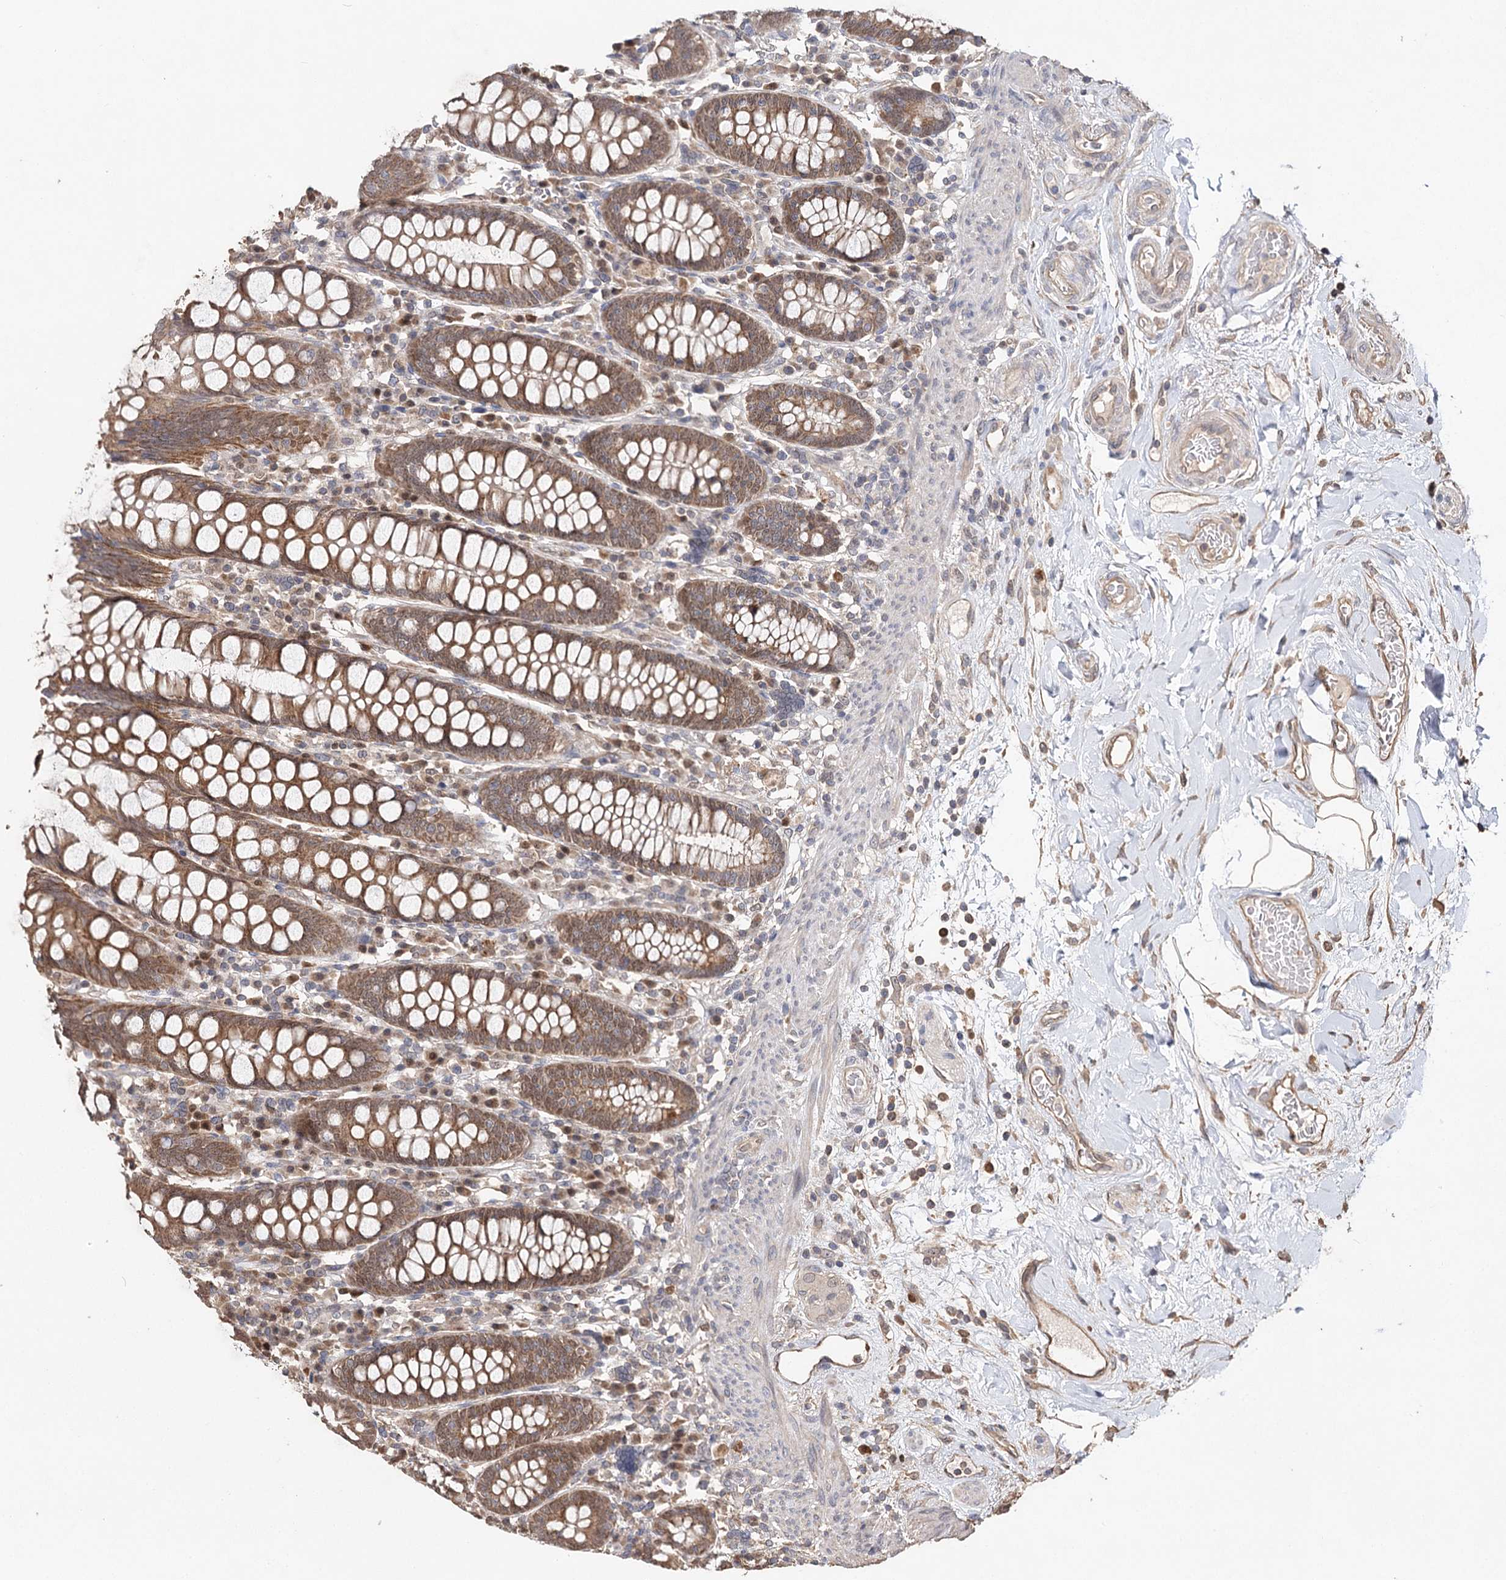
{"staining": {"intensity": "weak", "quantity": ">75%", "location": "cytoplasmic/membranous"}, "tissue": "colon", "cell_type": "Endothelial cells", "image_type": "normal", "snomed": [{"axis": "morphology", "description": "Normal tissue, NOS"}, {"axis": "topography", "description": "Colon"}], "caption": "Normal colon was stained to show a protein in brown. There is low levels of weak cytoplasmic/membranous positivity in approximately >75% of endothelial cells. (Stains: DAB in brown, nuclei in blue, Microscopy: brightfield microscopy at high magnification).", "gene": "NOPCHAP1", "patient": {"sex": "female", "age": 79}}